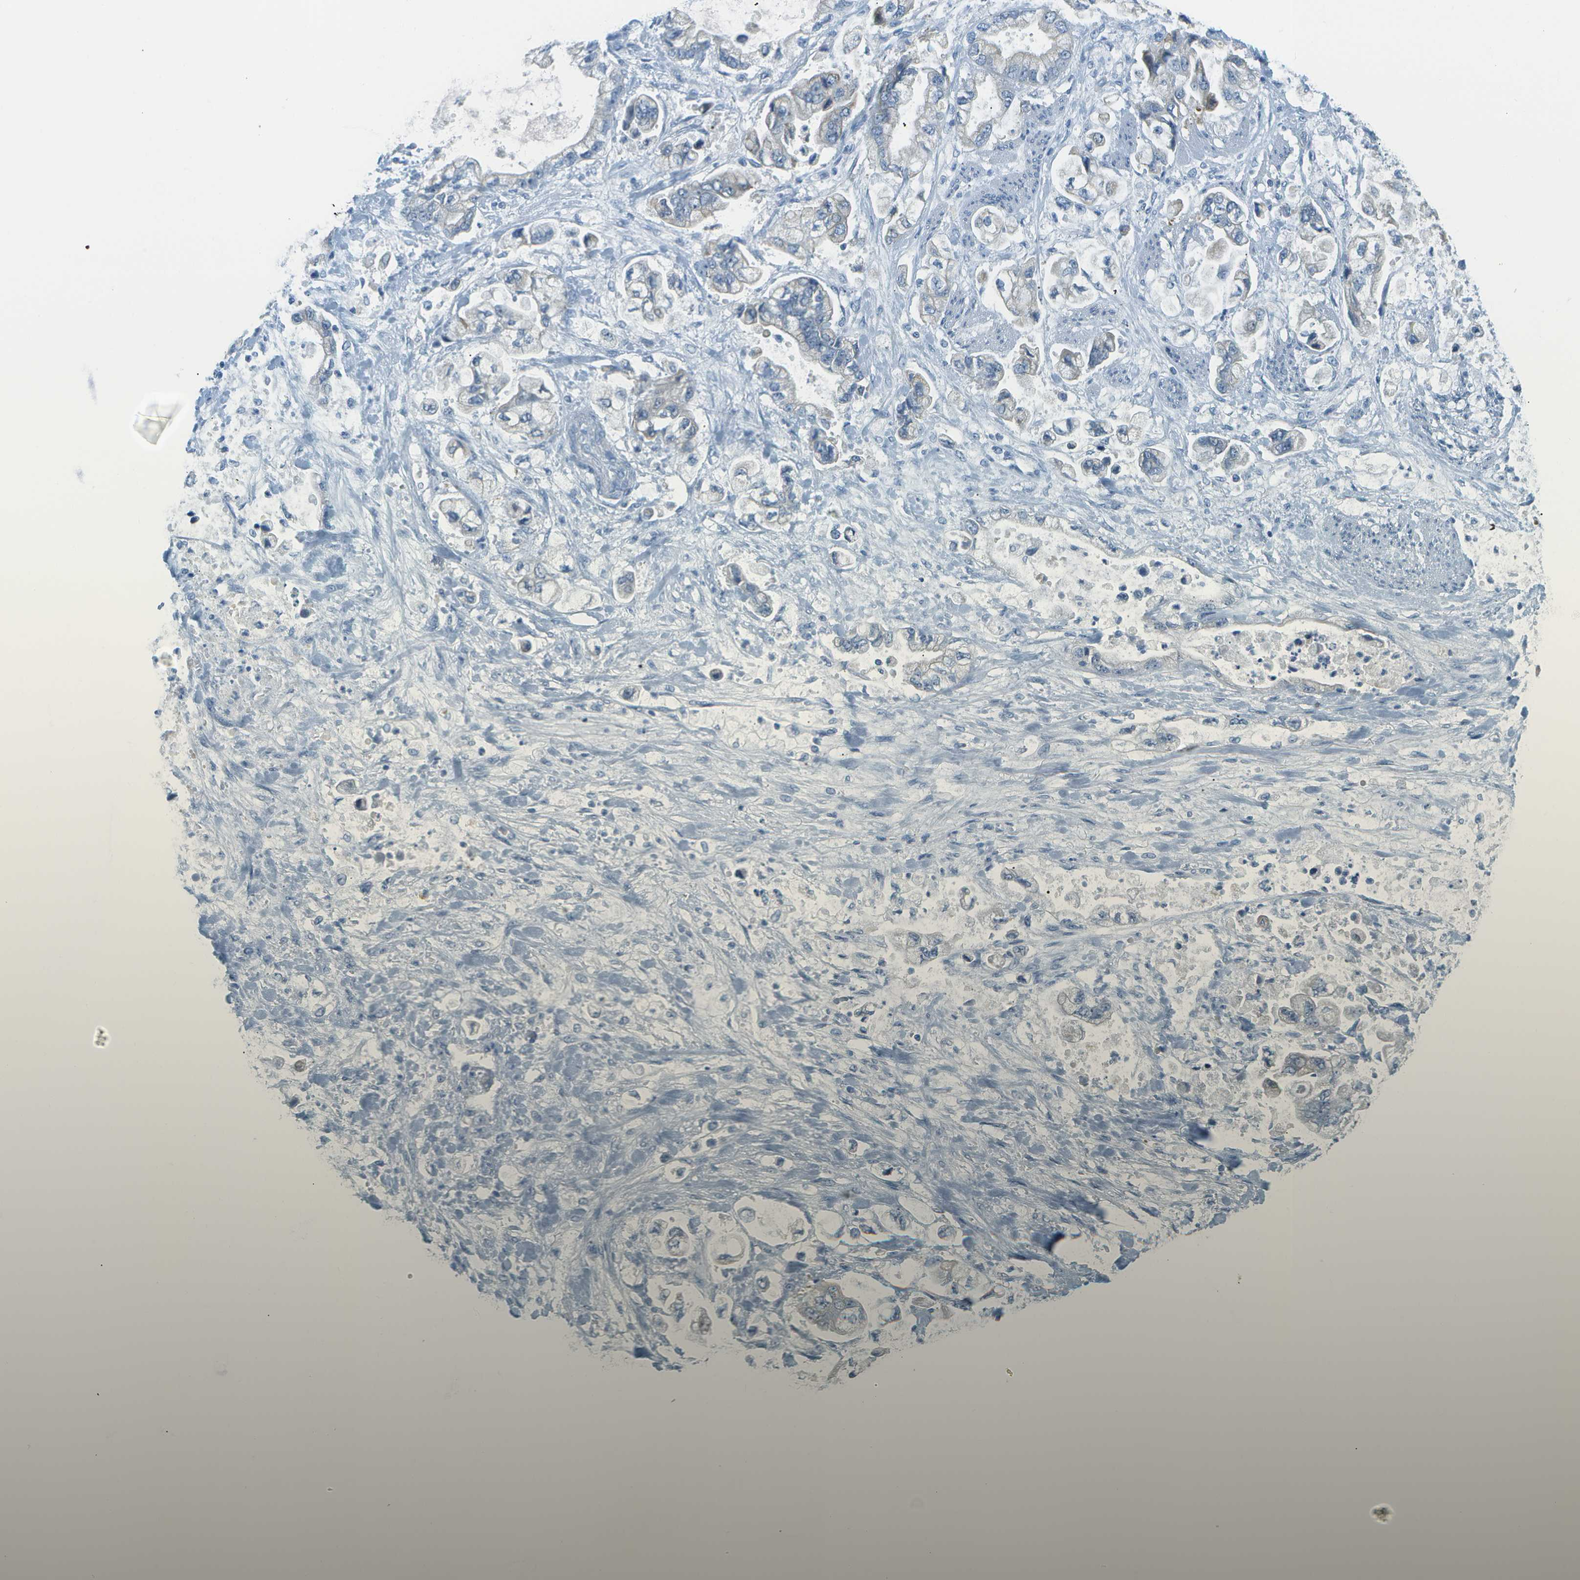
{"staining": {"intensity": "weak", "quantity": "<25%", "location": "cytoplasmic/membranous"}, "tissue": "stomach cancer", "cell_type": "Tumor cells", "image_type": "cancer", "snomed": [{"axis": "morphology", "description": "Normal tissue, NOS"}, {"axis": "morphology", "description": "Adenocarcinoma, NOS"}, {"axis": "topography", "description": "Stomach"}], "caption": "DAB (3,3'-diaminobenzidine) immunohistochemical staining of stomach adenocarcinoma shows no significant staining in tumor cells.", "gene": "SMYD5", "patient": {"sex": "male", "age": 62}}